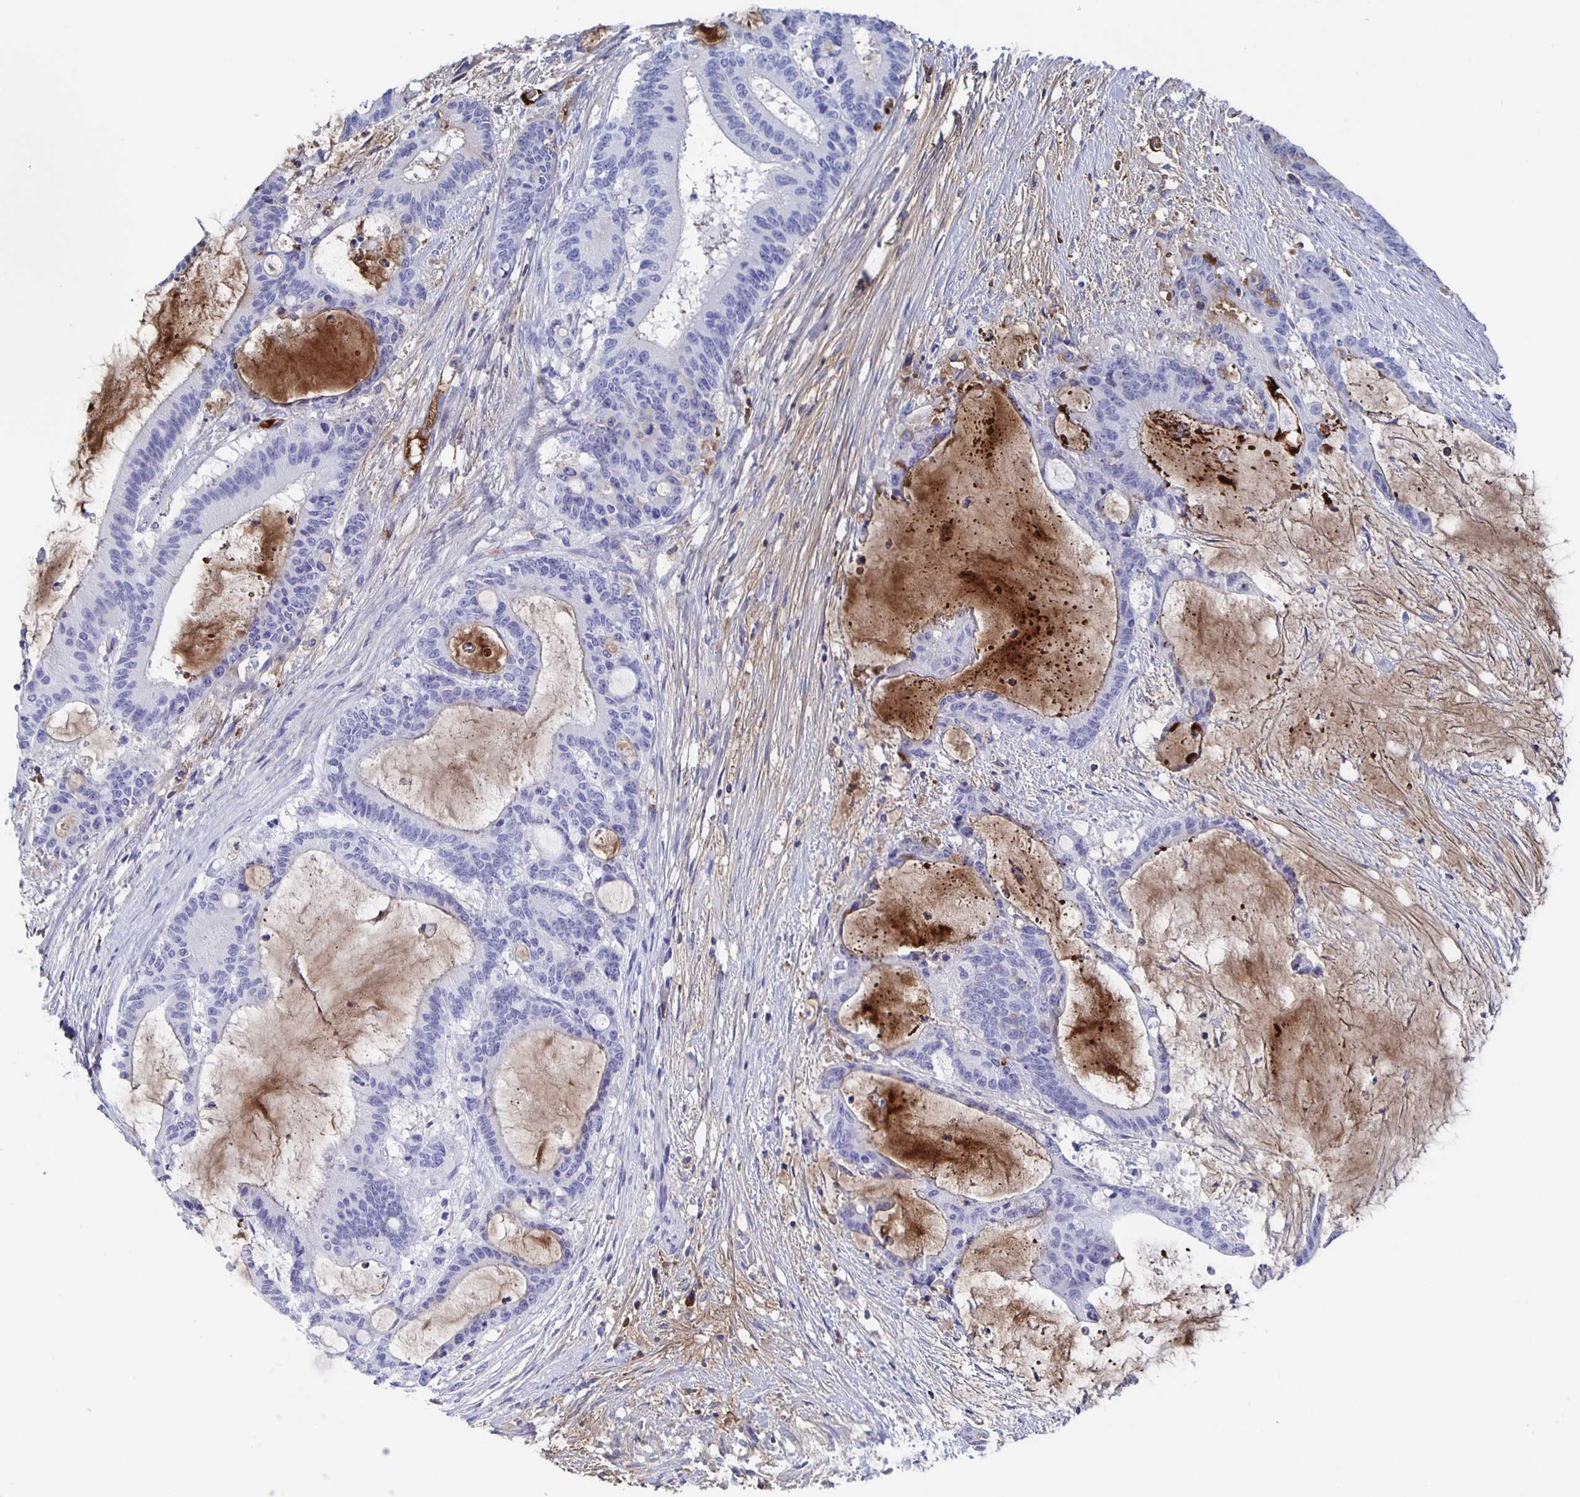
{"staining": {"intensity": "negative", "quantity": "none", "location": "none"}, "tissue": "liver cancer", "cell_type": "Tumor cells", "image_type": "cancer", "snomed": [{"axis": "morphology", "description": "Normal tissue, NOS"}, {"axis": "morphology", "description": "Cholangiocarcinoma"}, {"axis": "topography", "description": "Liver"}, {"axis": "topography", "description": "Peripheral nerve tissue"}], "caption": "Liver cholangiocarcinoma stained for a protein using IHC exhibits no staining tumor cells.", "gene": "FGA", "patient": {"sex": "female", "age": 73}}